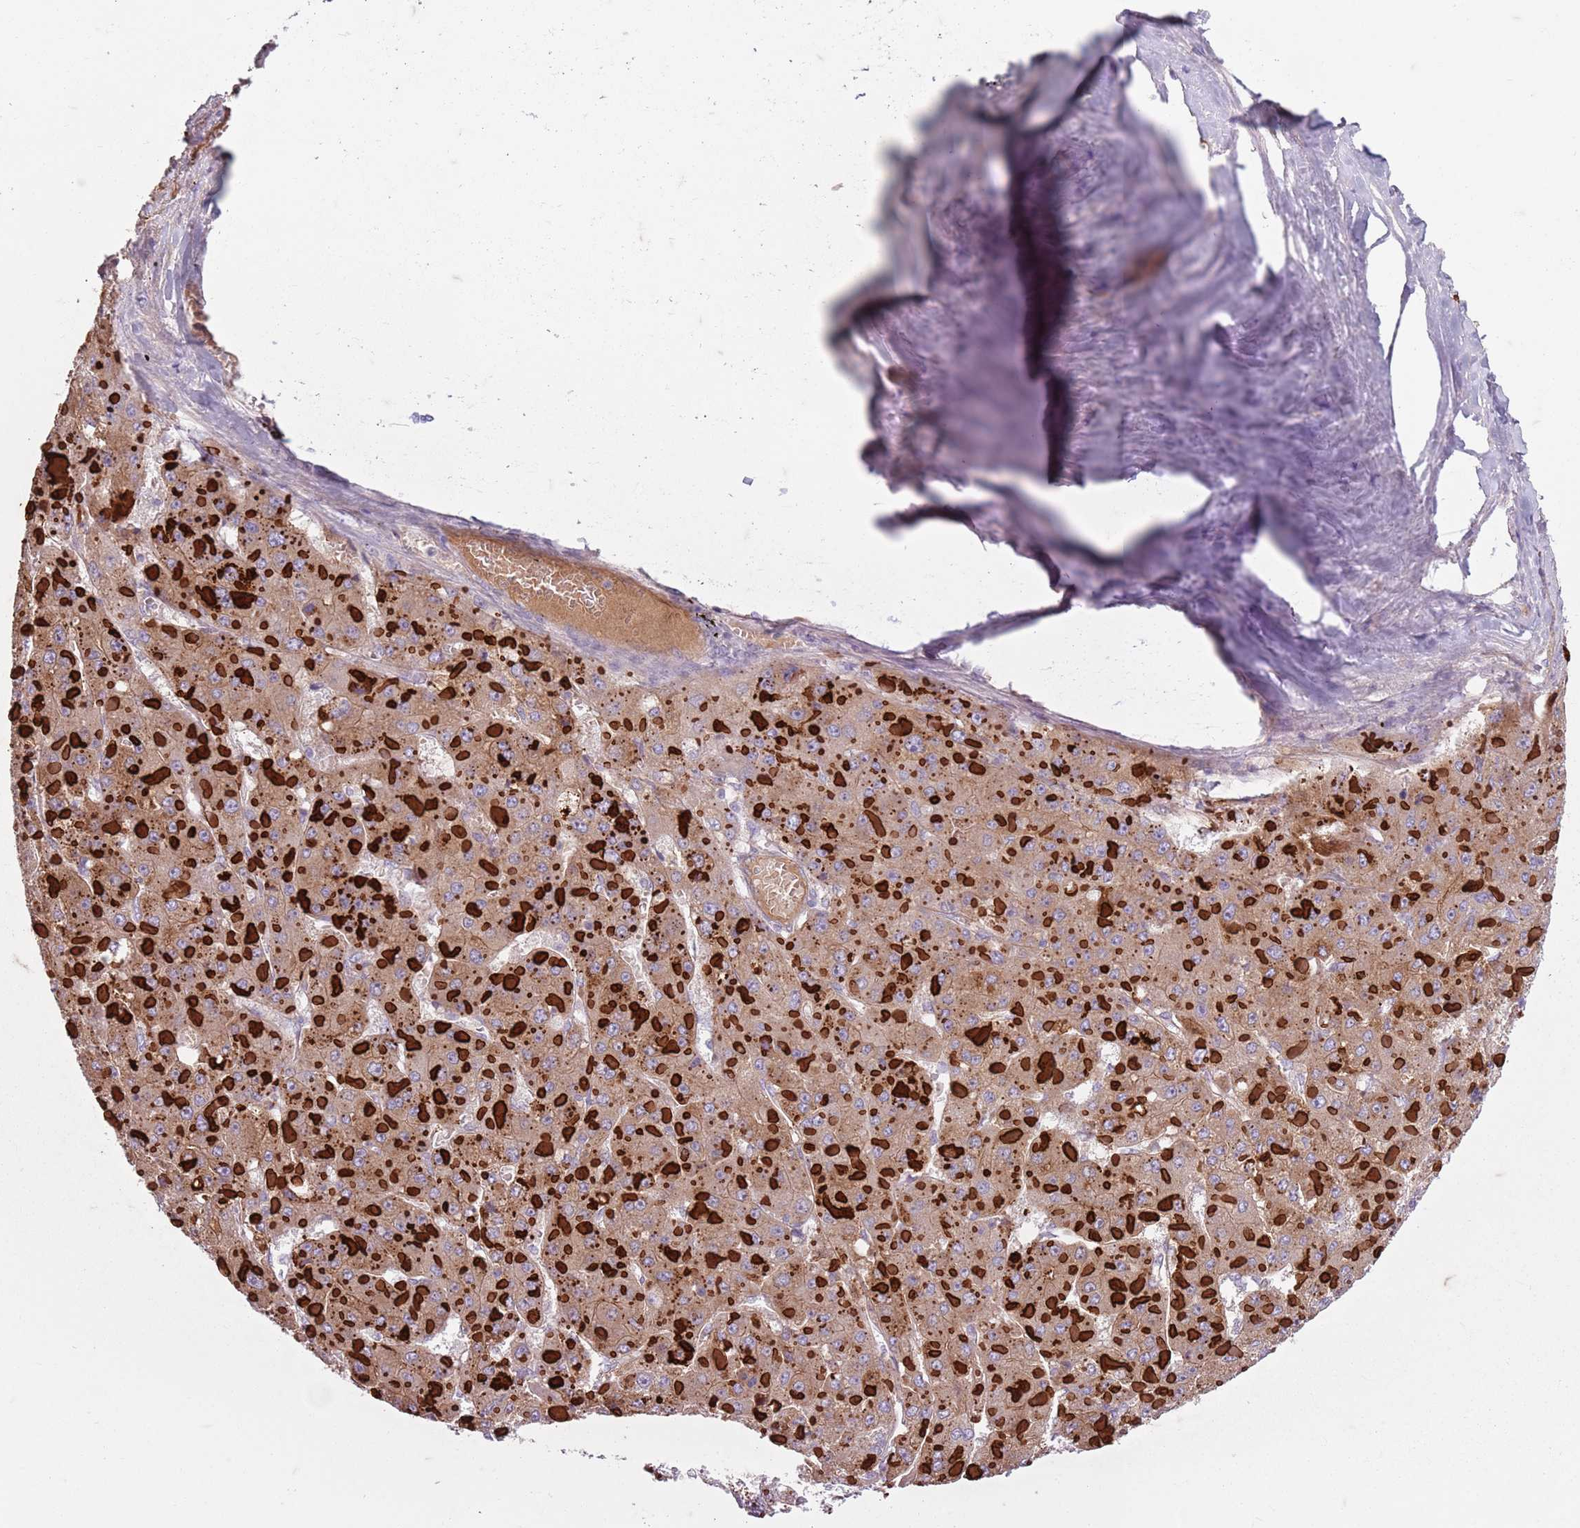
{"staining": {"intensity": "weak", "quantity": ">75%", "location": "cytoplasmic/membranous"}, "tissue": "liver cancer", "cell_type": "Tumor cells", "image_type": "cancer", "snomed": [{"axis": "morphology", "description": "Carcinoma, Hepatocellular, NOS"}, {"axis": "topography", "description": "Liver"}], "caption": "Immunohistochemical staining of human liver hepatocellular carcinoma reveals low levels of weak cytoplasmic/membranous protein staining in approximately >75% of tumor cells.", "gene": "TAS2R38", "patient": {"sex": "female", "age": 73}}